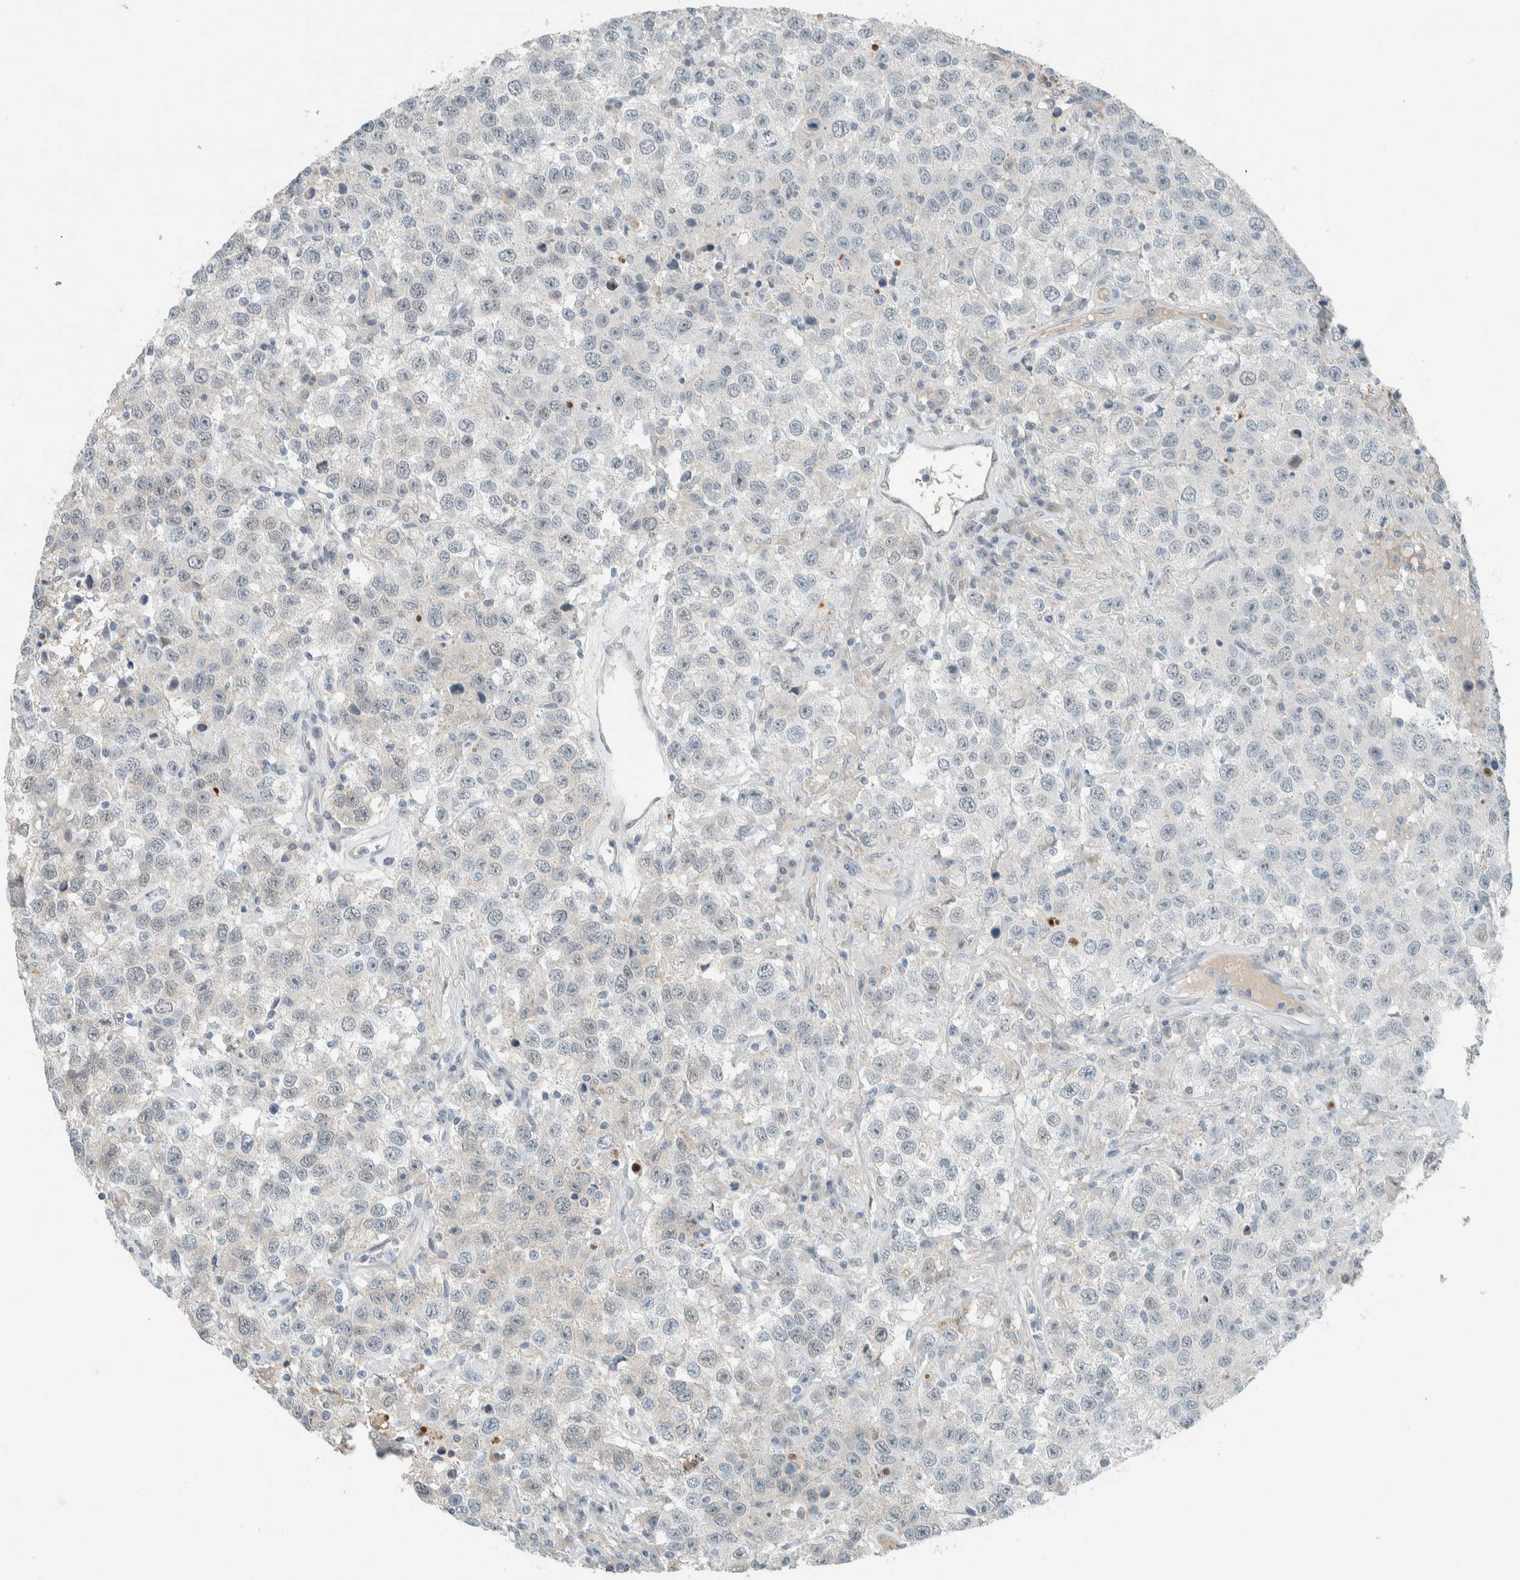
{"staining": {"intensity": "negative", "quantity": "none", "location": "none"}, "tissue": "testis cancer", "cell_type": "Tumor cells", "image_type": "cancer", "snomed": [{"axis": "morphology", "description": "Seminoma, NOS"}, {"axis": "topography", "description": "Testis"}], "caption": "This micrograph is of testis cancer stained with immunohistochemistry (IHC) to label a protein in brown with the nuclei are counter-stained blue. There is no staining in tumor cells. The staining was performed using DAB to visualize the protein expression in brown, while the nuclei were stained in blue with hematoxylin (Magnification: 20x).", "gene": "CERCAM", "patient": {"sex": "male", "age": 41}}